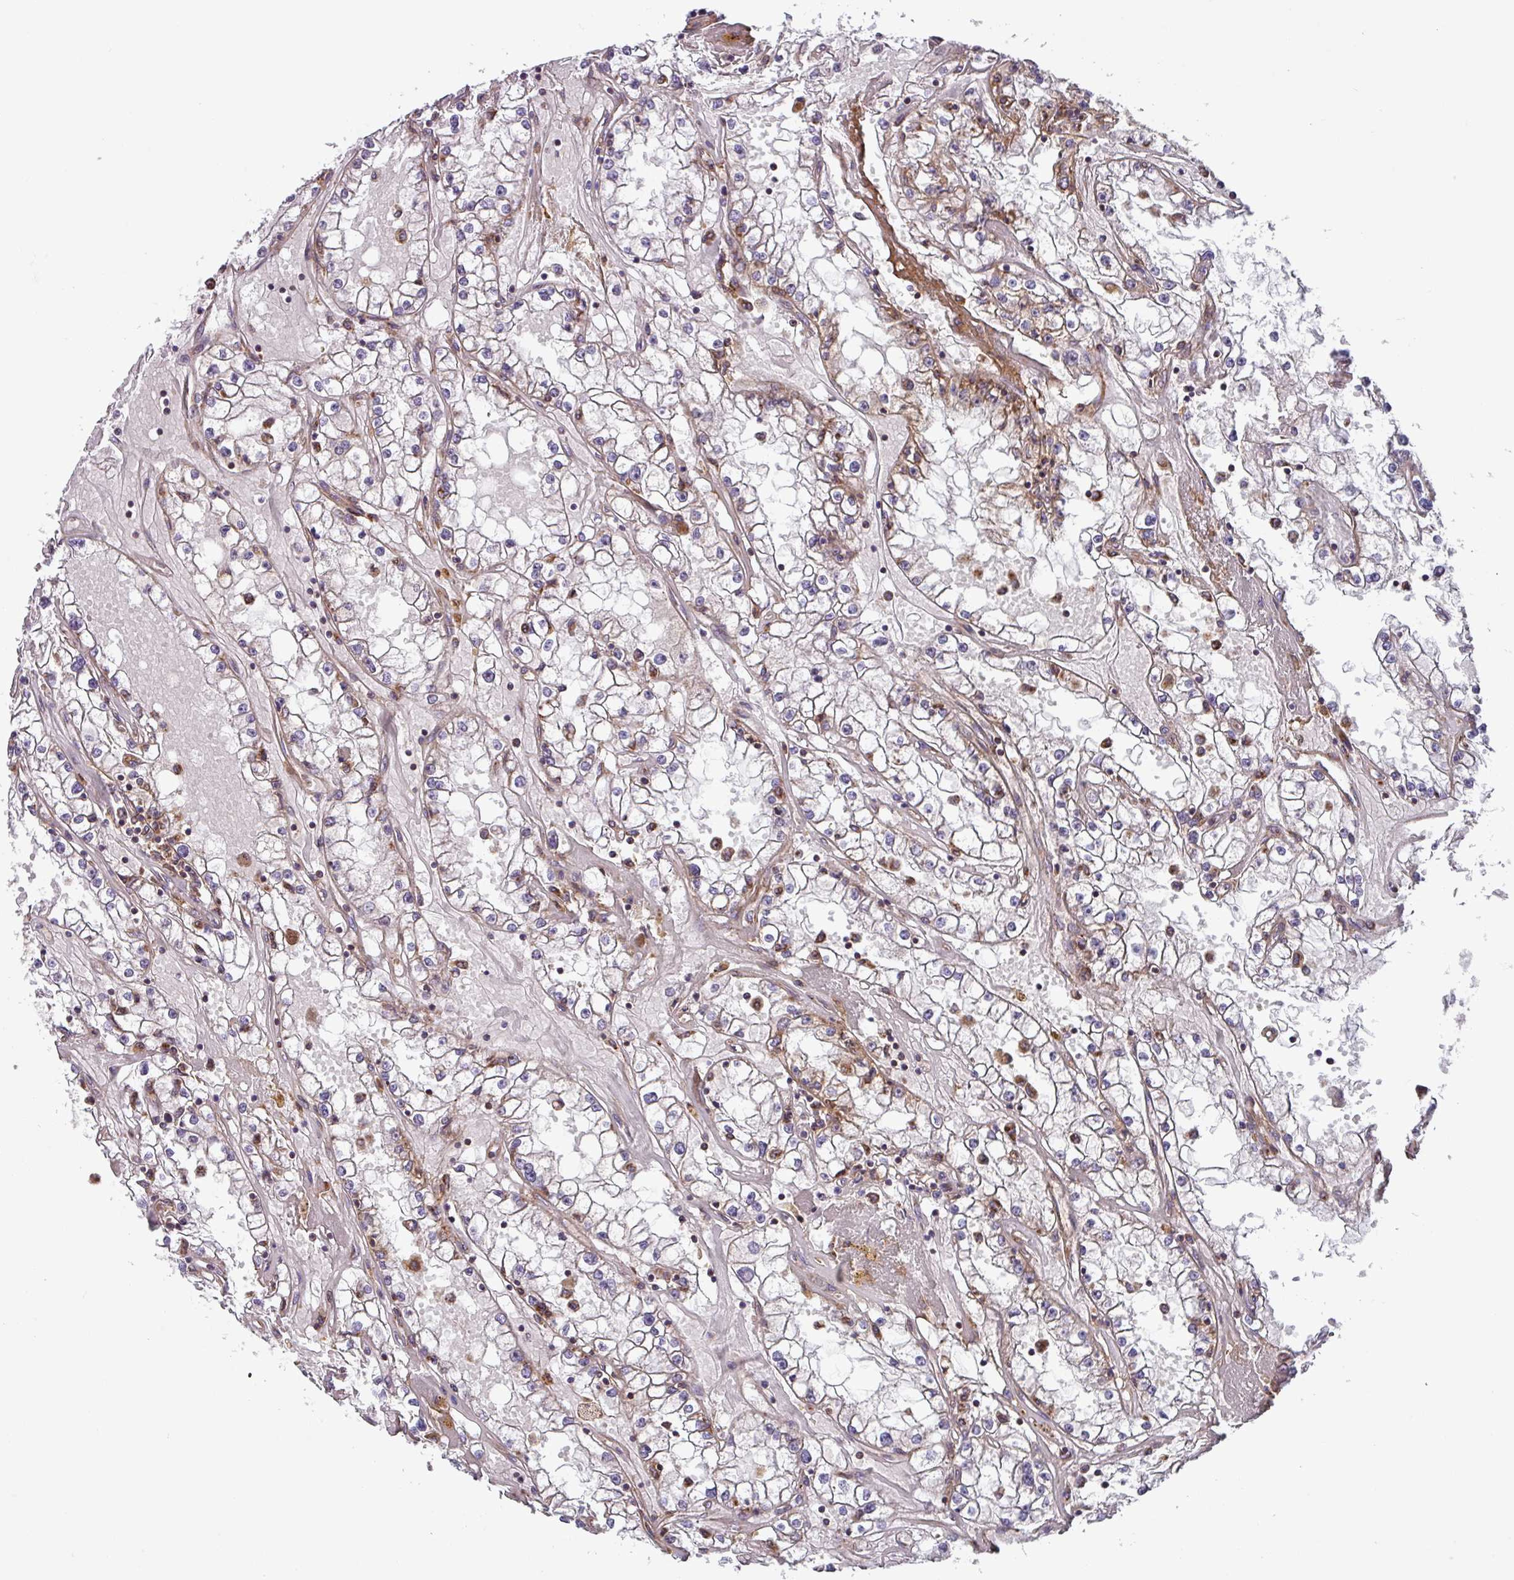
{"staining": {"intensity": "moderate", "quantity": "<25%", "location": "cytoplasmic/membranous"}, "tissue": "renal cancer", "cell_type": "Tumor cells", "image_type": "cancer", "snomed": [{"axis": "morphology", "description": "Adenocarcinoma, NOS"}, {"axis": "topography", "description": "Kidney"}], "caption": "Approximately <25% of tumor cells in renal adenocarcinoma demonstrate moderate cytoplasmic/membranous protein positivity as visualized by brown immunohistochemical staining.", "gene": "PLEKHD1", "patient": {"sex": "male", "age": 56}}